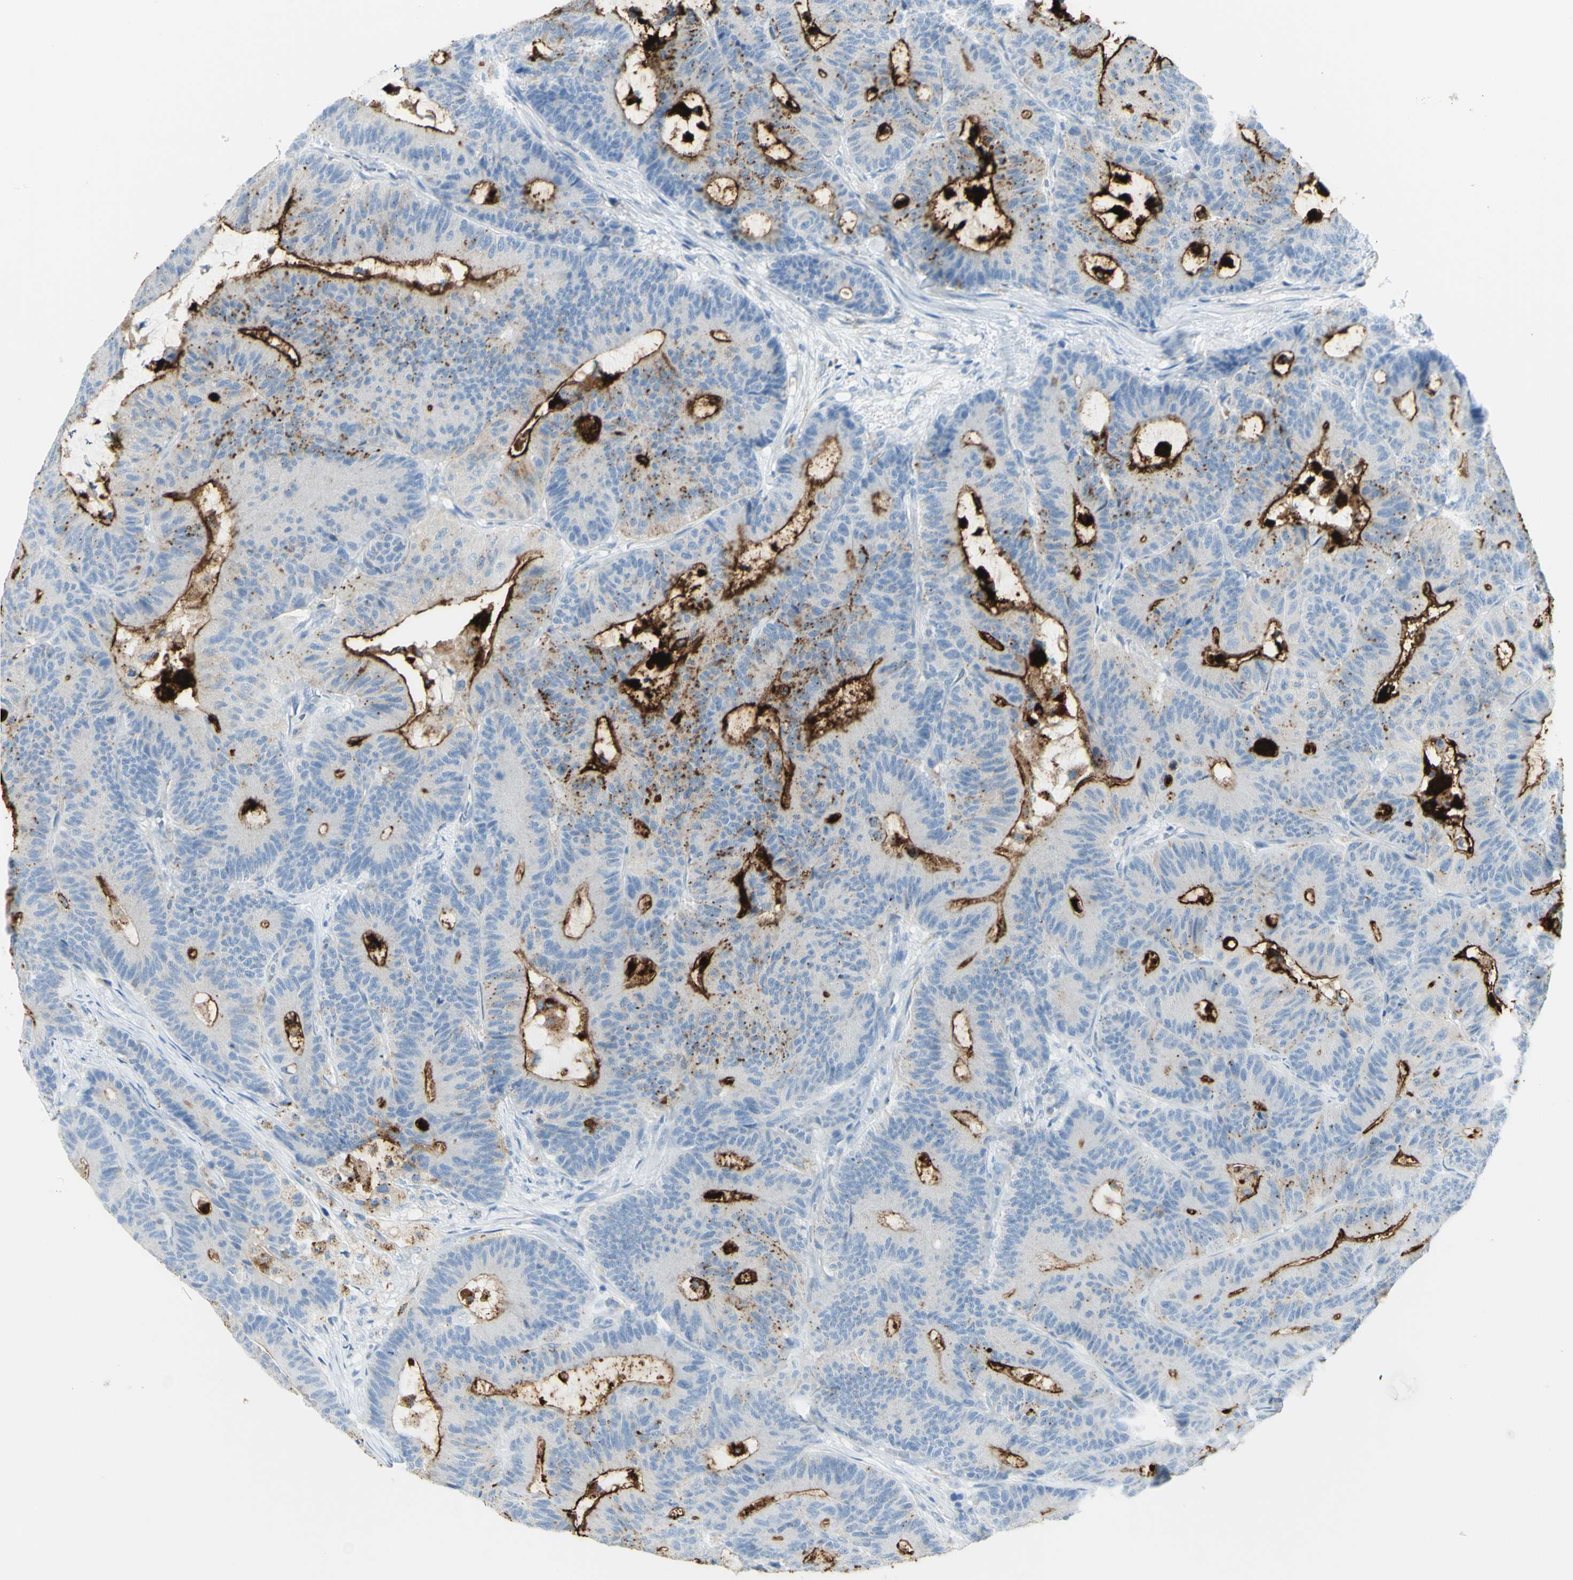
{"staining": {"intensity": "strong", "quantity": "25%-75%", "location": "cytoplasmic/membranous"}, "tissue": "colorectal cancer", "cell_type": "Tumor cells", "image_type": "cancer", "snomed": [{"axis": "morphology", "description": "Adenocarcinoma, NOS"}, {"axis": "topography", "description": "Colon"}], "caption": "Brown immunohistochemical staining in human adenocarcinoma (colorectal) shows strong cytoplasmic/membranous staining in approximately 25%-75% of tumor cells. (Stains: DAB in brown, nuclei in blue, Microscopy: brightfield microscopy at high magnification).", "gene": "TSPAN1", "patient": {"sex": "female", "age": 84}}